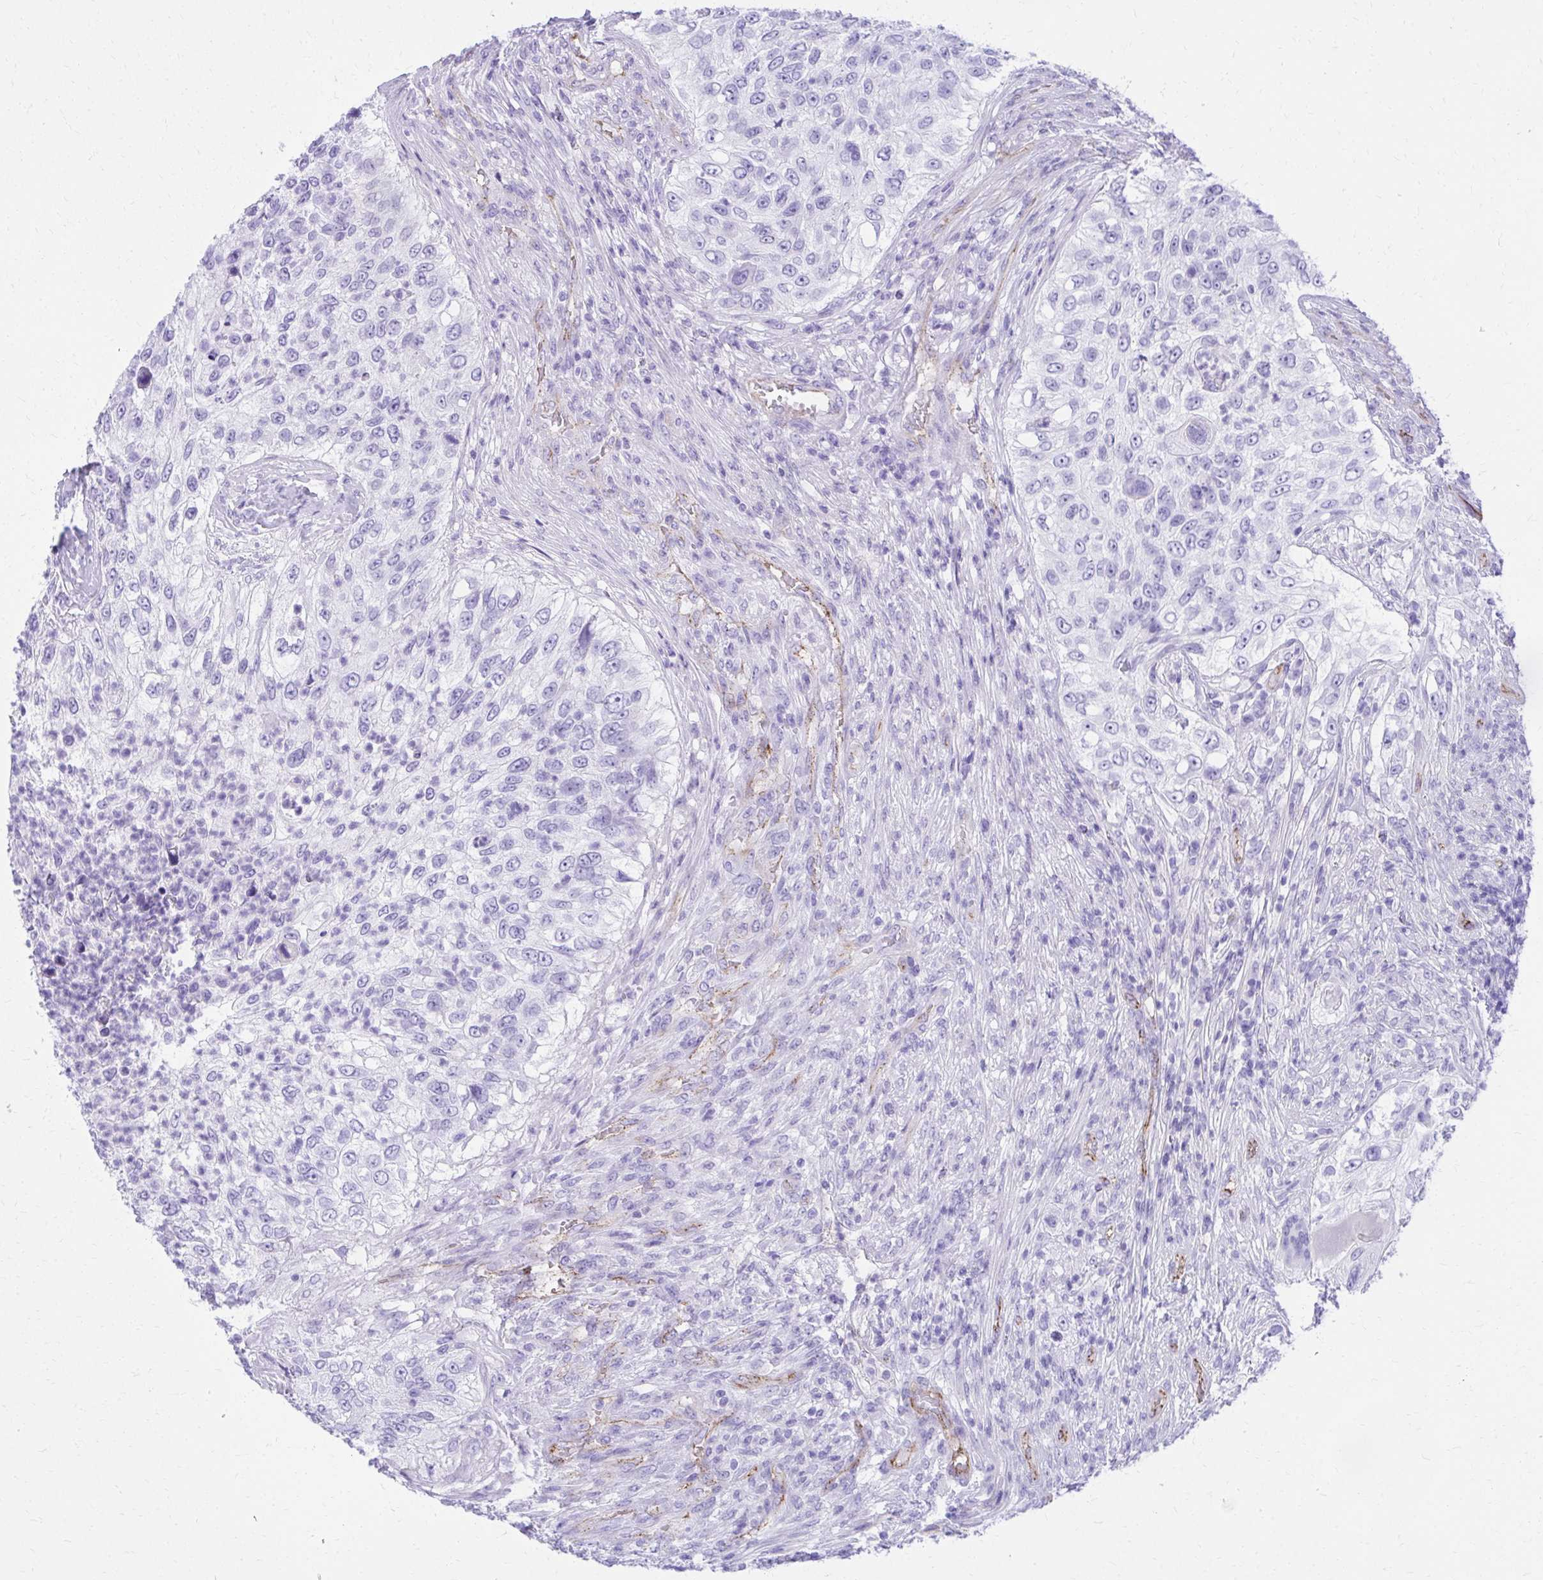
{"staining": {"intensity": "negative", "quantity": "none", "location": "none"}, "tissue": "urothelial cancer", "cell_type": "Tumor cells", "image_type": "cancer", "snomed": [{"axis": "morphology", "description": "Urothelial carcinoma, High grade"}, {"axis": "topography", "description": "Urinary bladder"}], "caption": "High power microscopy micrograph of an immunohistochemistry (IHC) histopathology image of urothelial cancer, revealing no significant positivity in tumor cells.", "gene": "PELI3", "patient": {"sex": "female", "age": 60}}